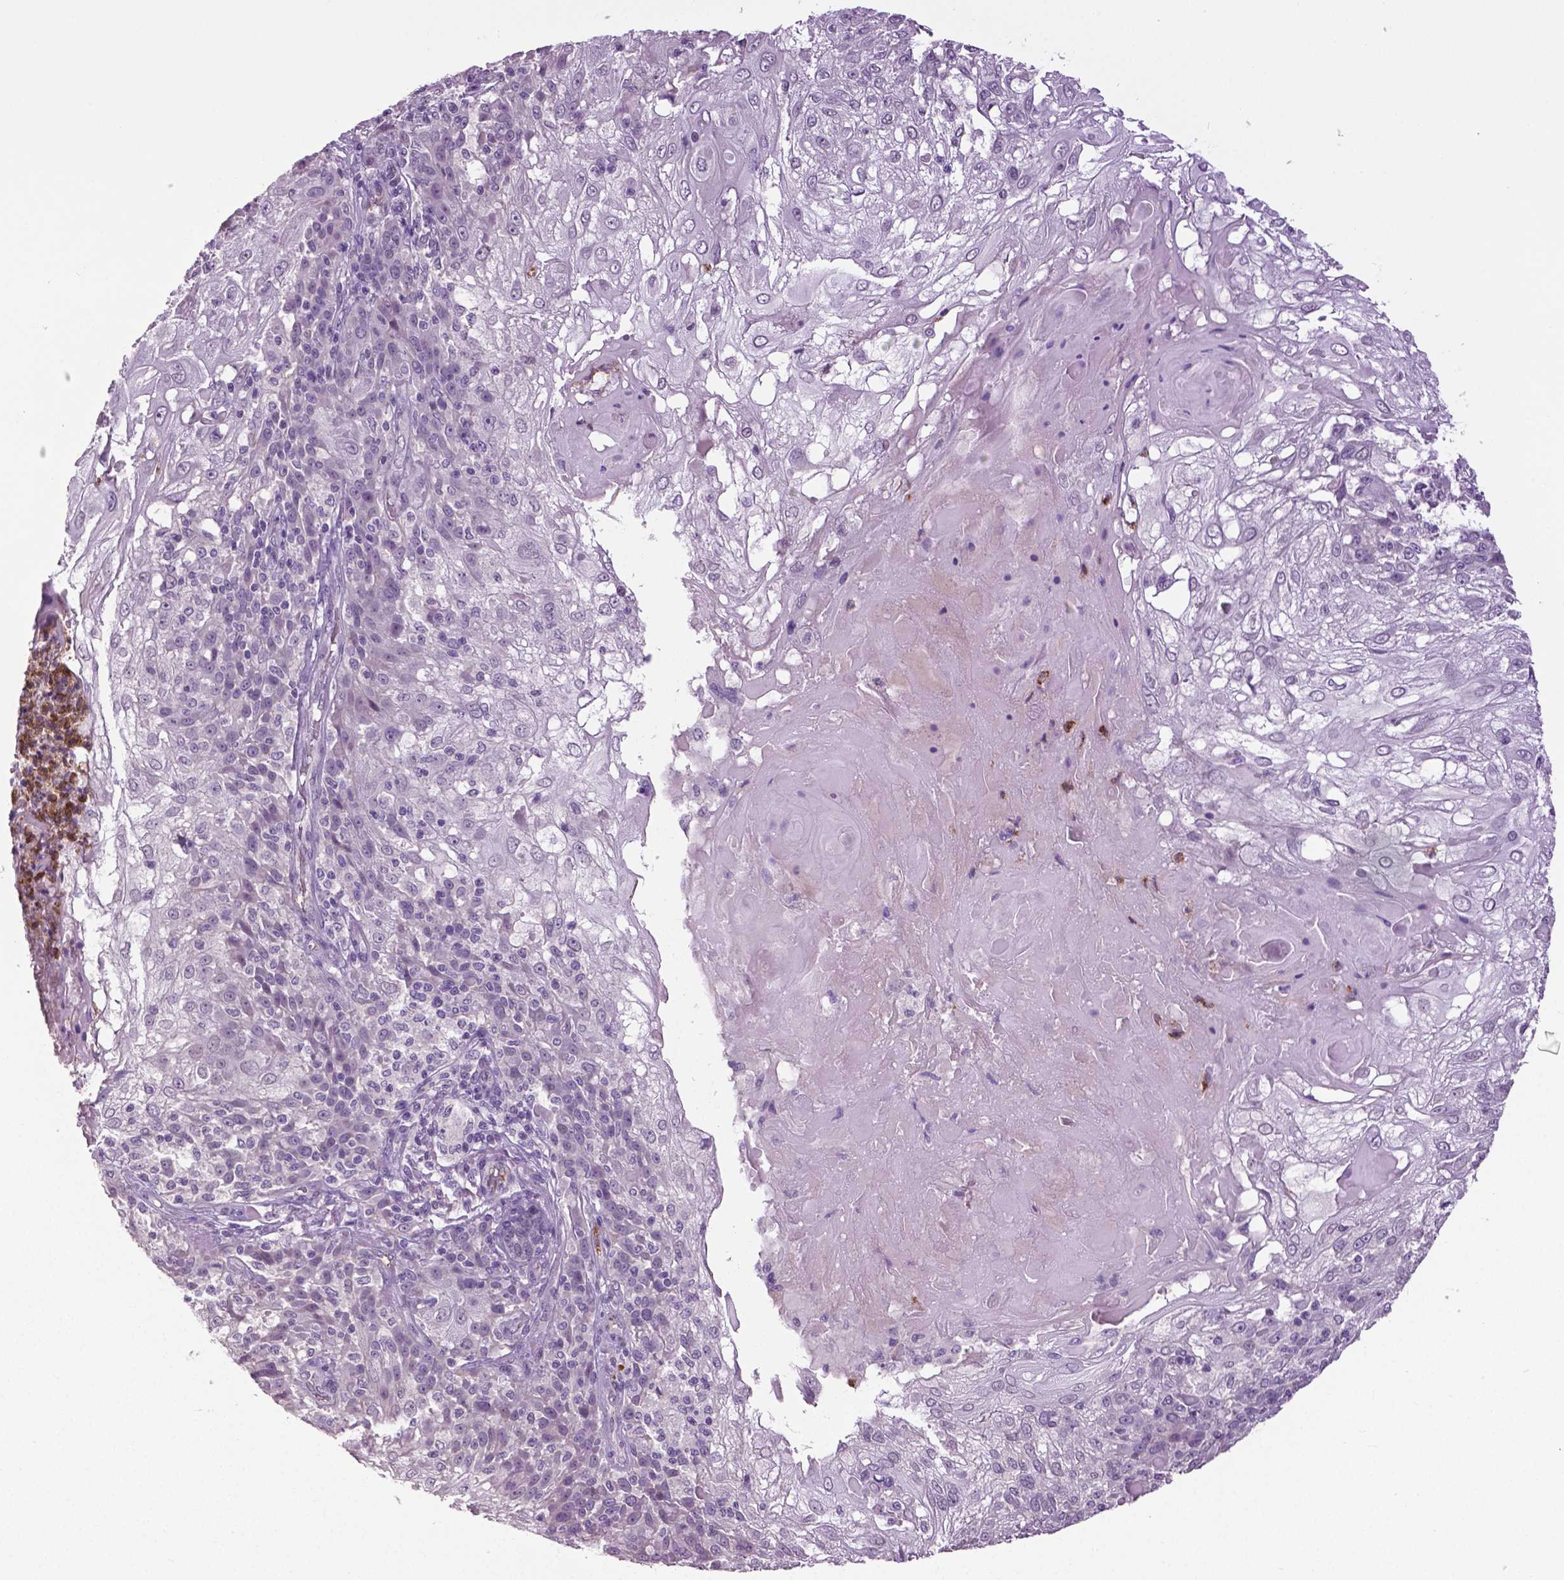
{"staining": {"intensity": "negative", "quantity": "none", "location": "none"}, "tissue": "skin cancer", "cell_type": "Tumor cells", "image_type": "cancer", "snomed": [{"axis": "morphology", "description": "Normal tissue, NOS"}, {"axis": "morphology", "description": "Squamous cell carcinoma, NOS"}, {"axis": "topography", "description": "Skin"}], "caption": "The micrograph exhibits no significant positivity in tumor cells of skin cancer.", "gene": "PTPN5", "patient": {"sex": "female", "age": 83}}